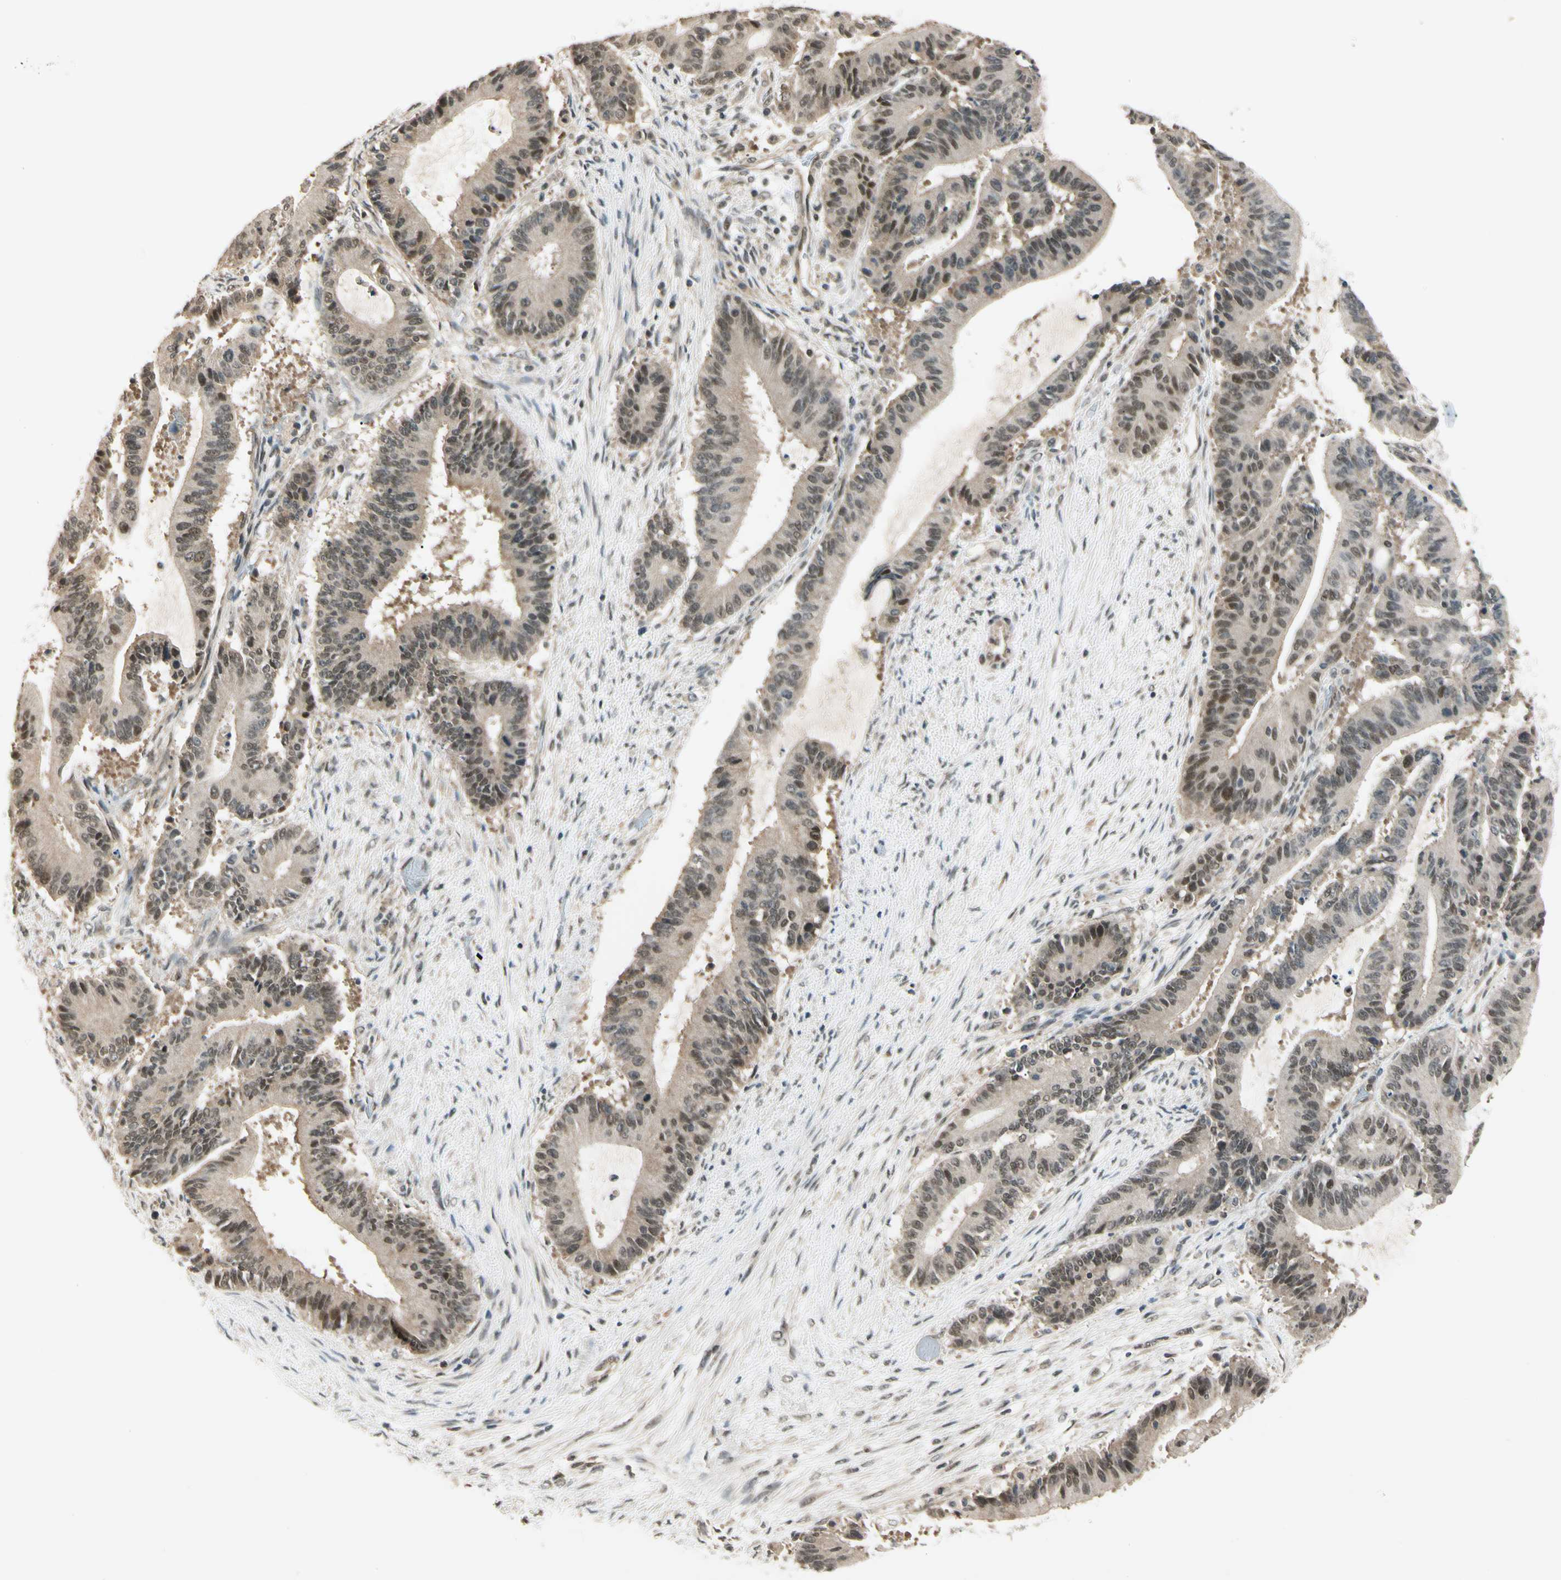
{"staining": {"intensity": "weak", "quantity": "25%-75%", "location": "cytoplasmic/membranous,nuclear"}, "tissue": "liver cancer", "cell_type": "Tumor cells", "image_type": "cancer", "snomed": [{"axis": "morphology", "description": "Cholangiocarcinoma"}, {"axis": "topography", "description": "Liver"}], "caption": "Immunohistochemical staining of human liver cancer exhibits weak cytoplasmic/membranous and nuclear protein positivity in approximately 25%-75% of tumor cells.", "gene": "ZSCAN12", "patient": {"sex": "female", "age": 73}}